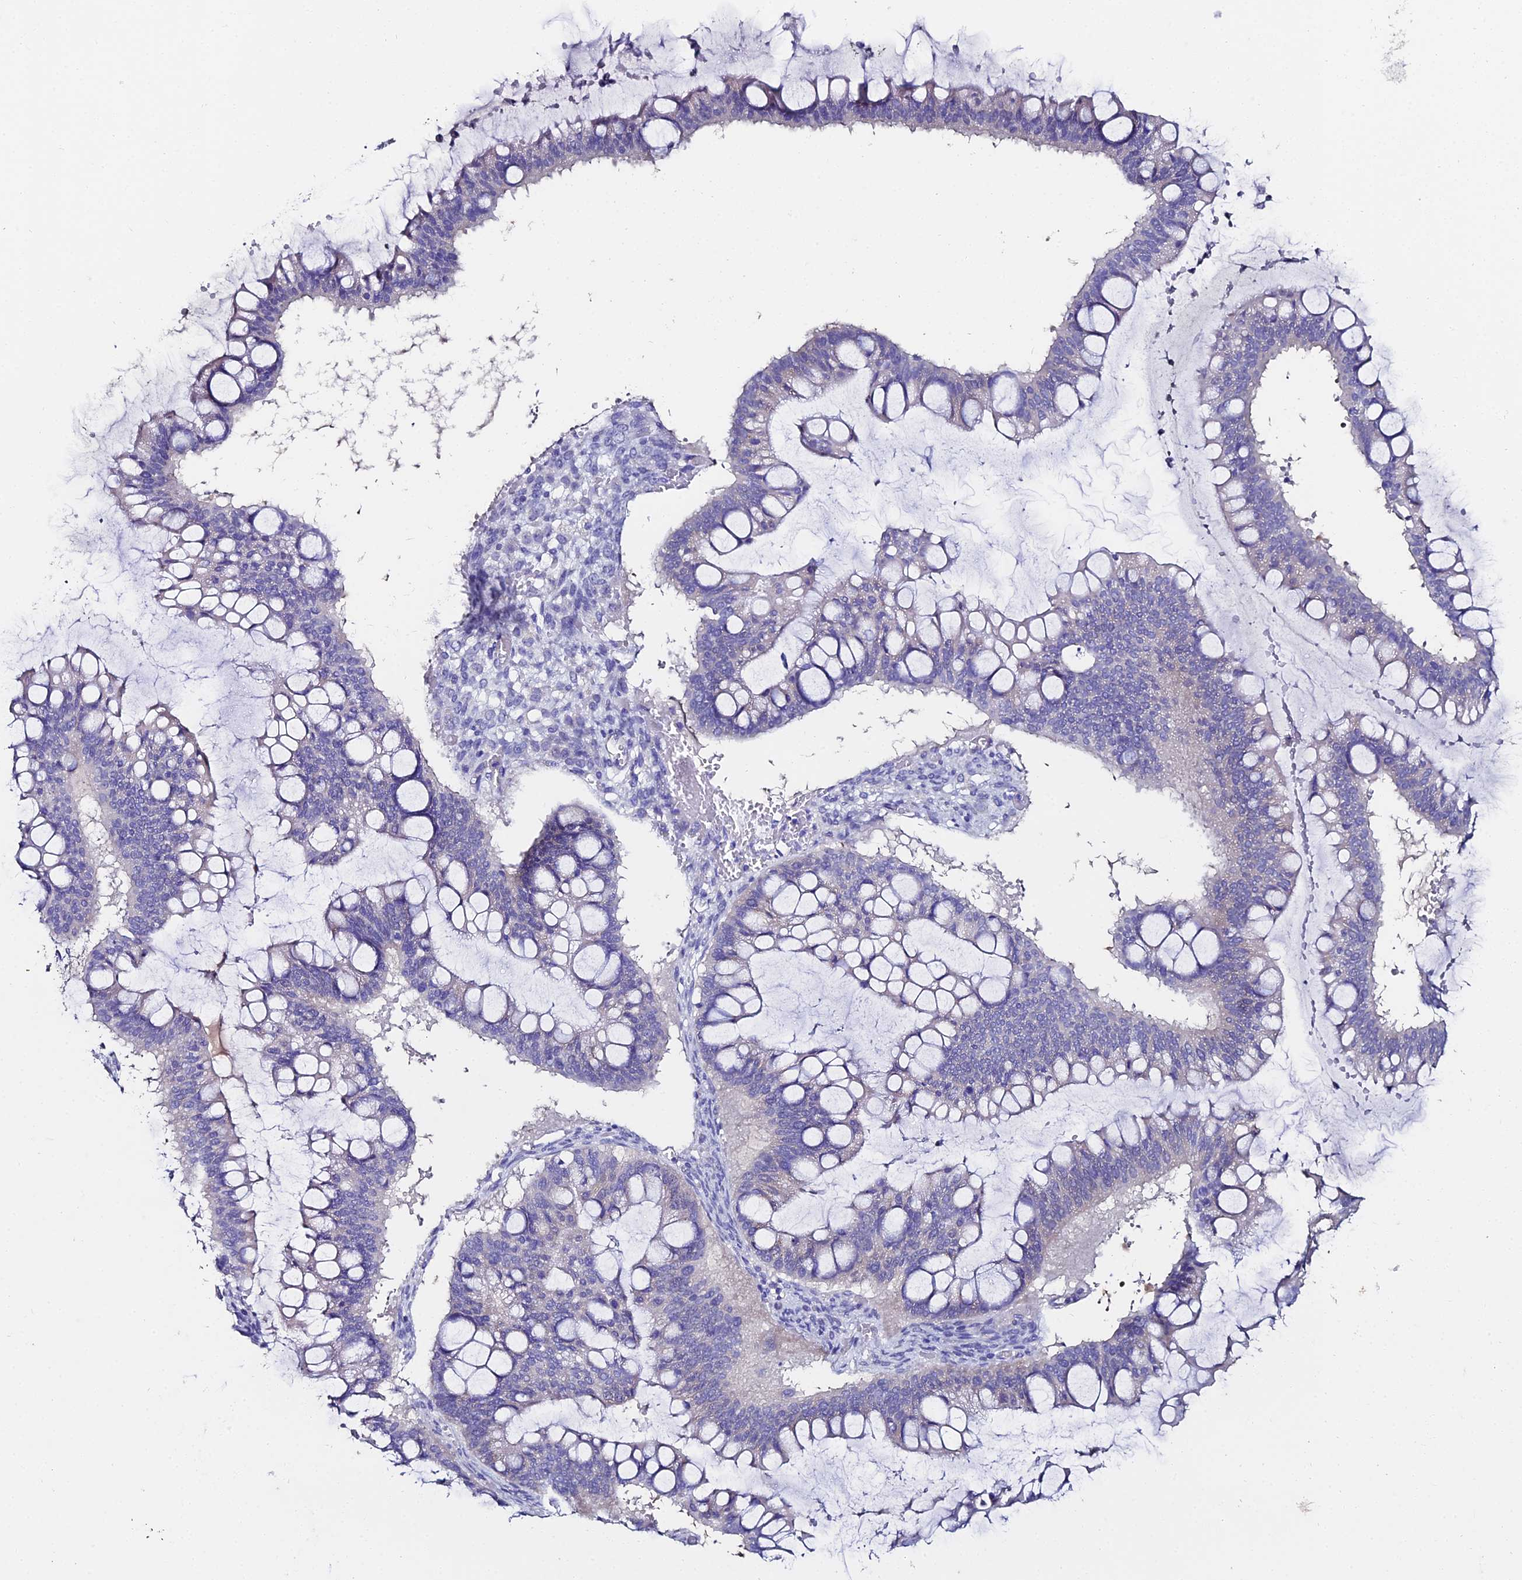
{"staining": {"intensity": "negative", "quantity": "none", "location": "none"}, "tissue": "ovarian cancer", "cell_type": "Tumor cells", "image_type": "cancer", "snomed": [{"axis": "morphology", "description": "Cystadenocarcinoma, mucinous, NOS"}, {"axis": "topography", "description": "Ovary"}], "caption": "This is an immunohistochemistry (IHC) image of human ovarian mucinous cystadenocarcinoma. There is no expression in tumor cells.", "gene": "ESRRG", "patient": {"sex": "female", "age": 73}}